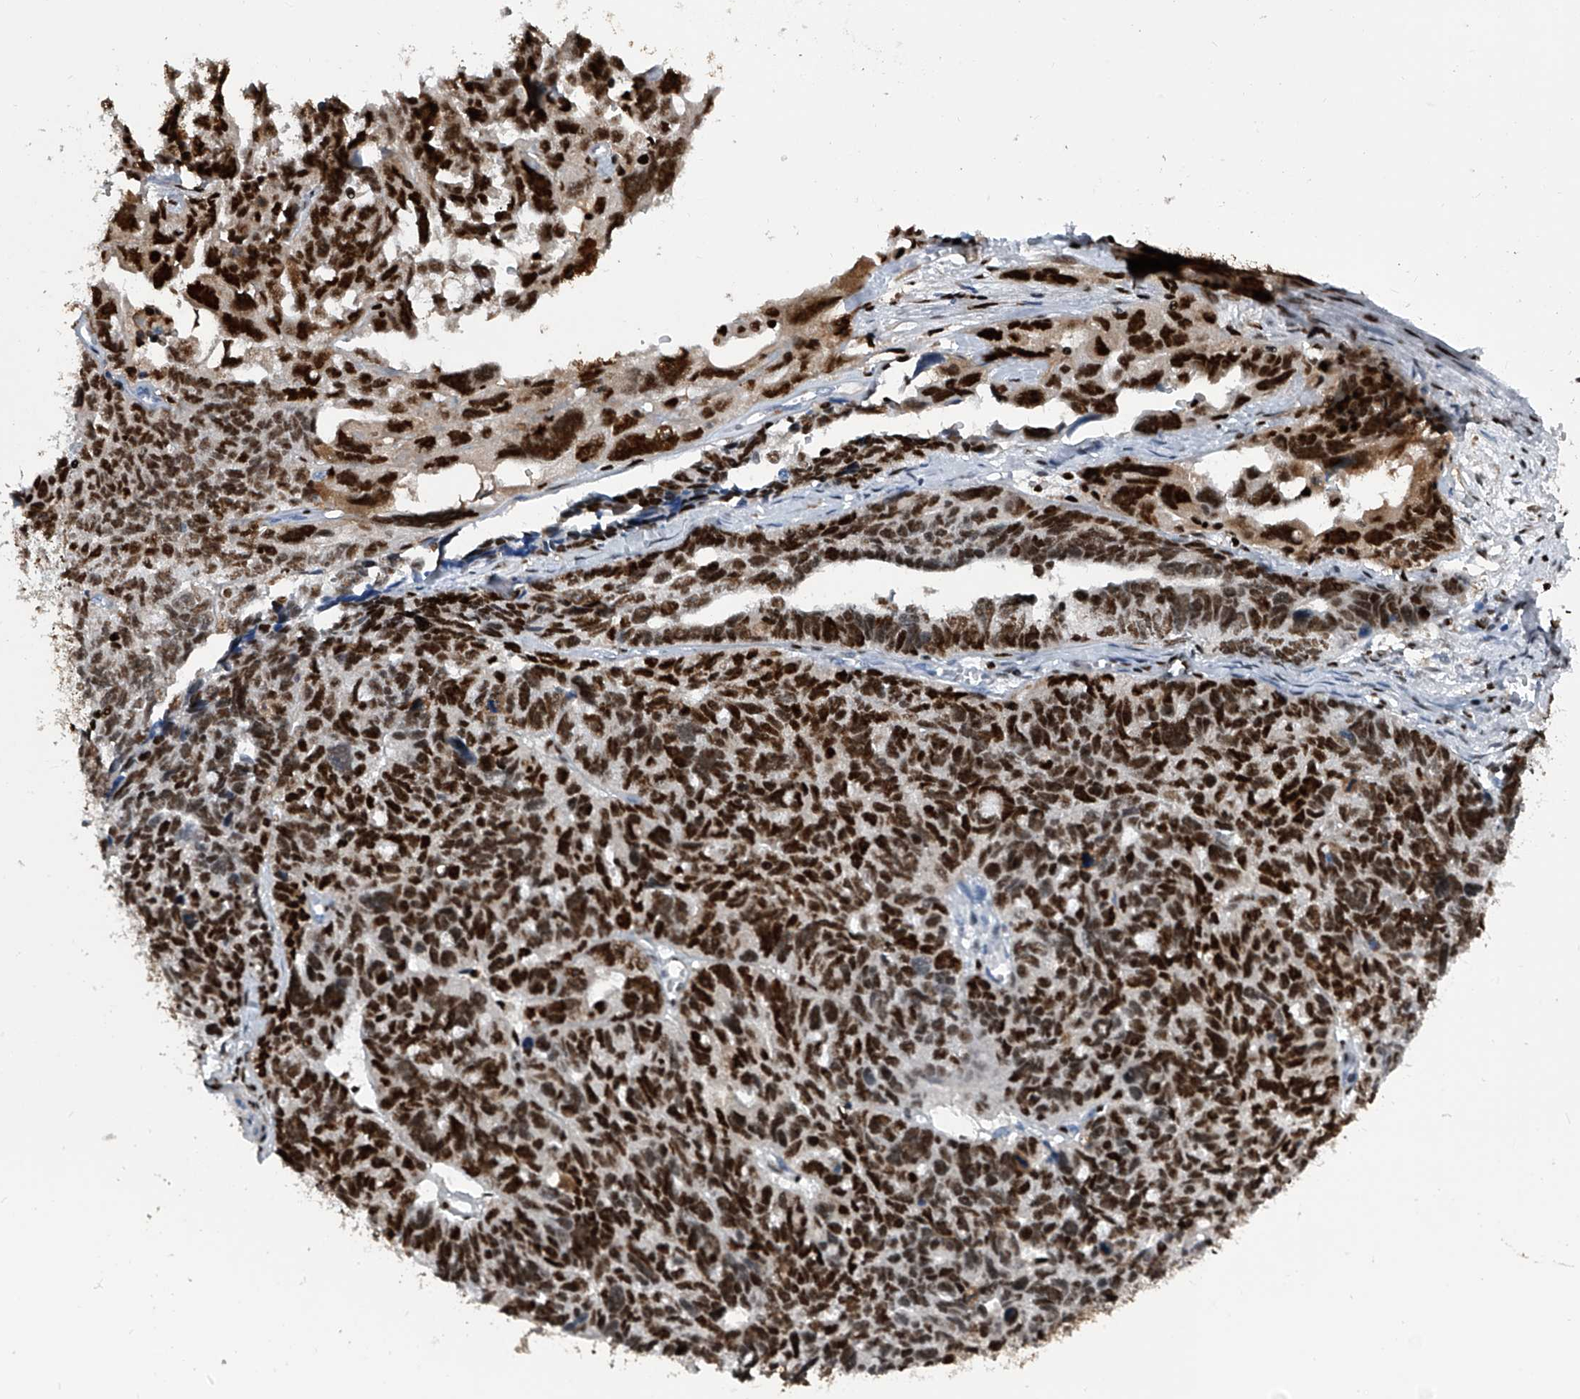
{"staining": {"intensity": "strong", "quantity": ">75%", "location": "nuclear"}, "tissue": "ovarian cancer", "cell_type": "Tumor cells", "image_type": "cancer", "snomed": [{"axis": "morphology", "description": "Cystadenocarcinoma, serous, NOS"}, {"axis": "topography", "description": "Ovary"}], "caption": "Tumor cells reveal high levels of strong nuclear expression in approximately >75% of cells in human ovarian serous cystadenocarcinoma.", "gene": "FKBP5", "patient": {"sex": "female", "age": 79}}